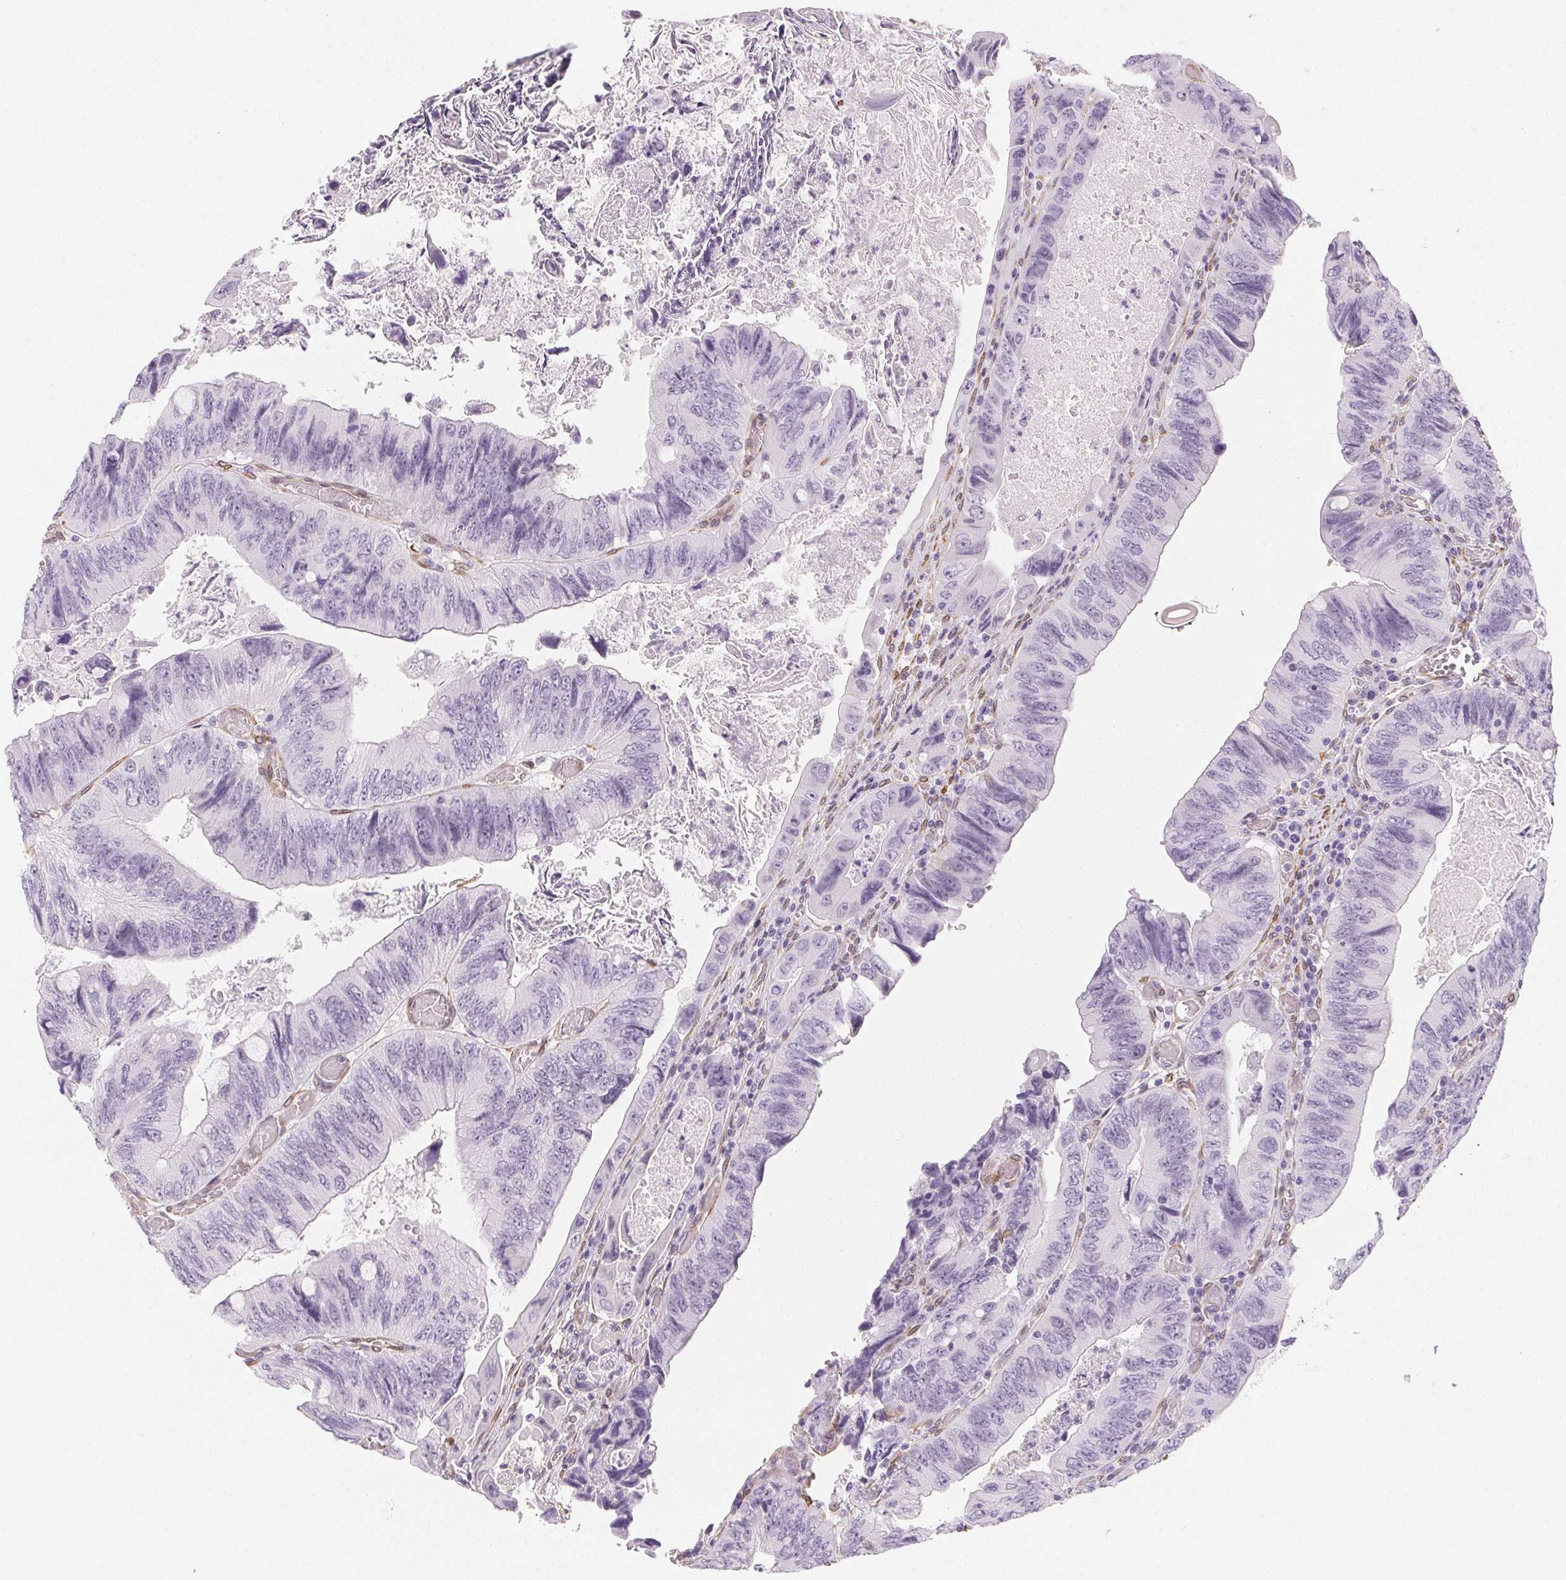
{"staining": {"intensity": "negative", "quantity": "none", "location": "none"}, "tissue": "colorectal cancer", "cell_type": "Tumor cells", "image_type": "cancer", "snomed": [{"axis": "morphology", "description": "Adenocarcinoma, NOS"}, {"axis": "topography", "description": "Colon"}], "caption": "Colorectal cancer (adenocarcinoma) stained for a protein using immunohistochemistry reveals no positivity tumor cells.", "gene": "RSBN1", "patient": {"sex": "female", "age": 84}}